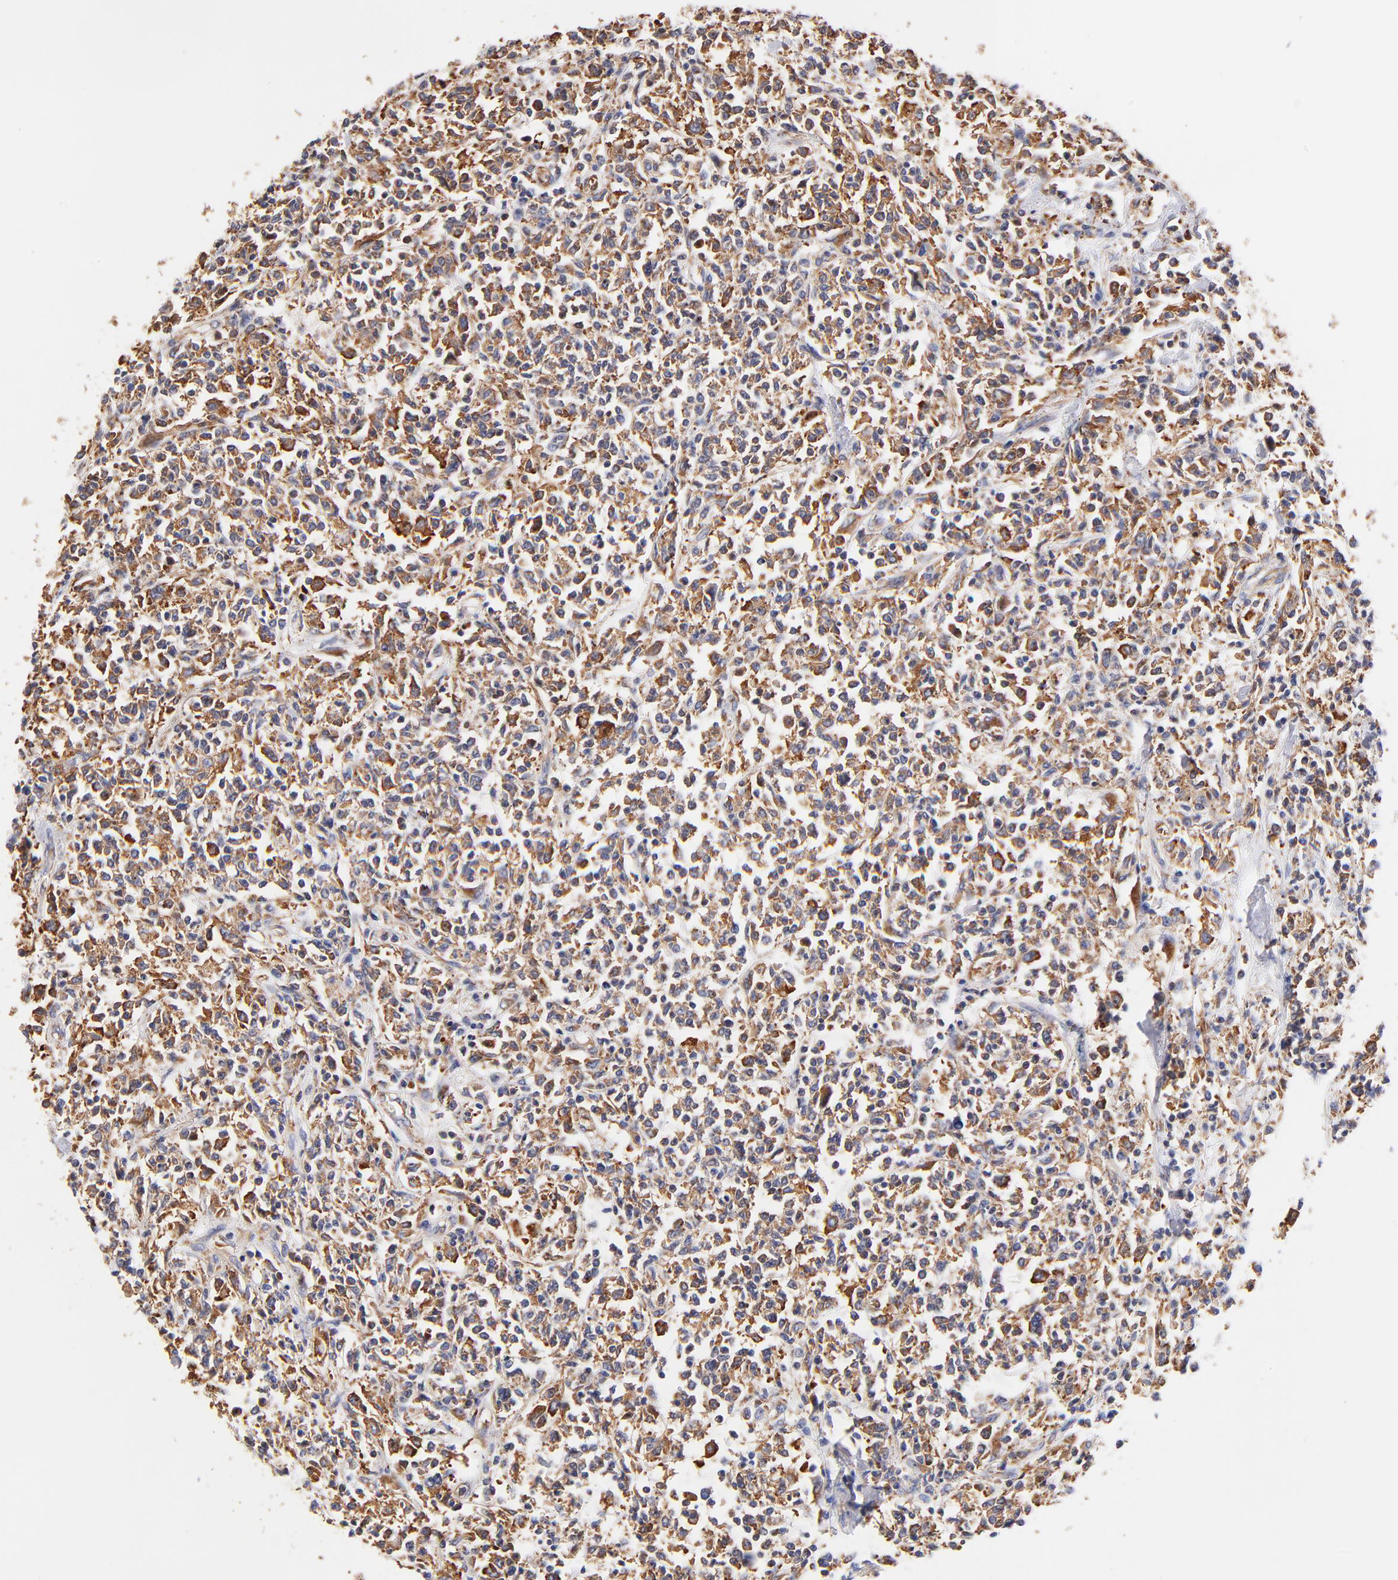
{"staining": {"intensity": "moderate", "quantity": ">75%", "location": "cytoplasmic/membranous"}, "tissue": "lymphoma", "cell_type": "Tumor cells", "image_type": "cancer", "snomed": [{"axis": "morphology", "description": "Malignant lymphoma, non-Hodgkin's type, Low grade"}, {"axis": "topography", "description": "Small intestine"}], "caption": "Tumor cells show medium levels of moderate cytoplasmic/membranous positivity in approximately >75% of cells in malignant lymphoma, non-Hodgkin's type (low-grade). (DAB = brown stain, brightfield microscopy at high magnification).", "gene": "RPL27", "patient": {"sex": "female", "age": 59}}